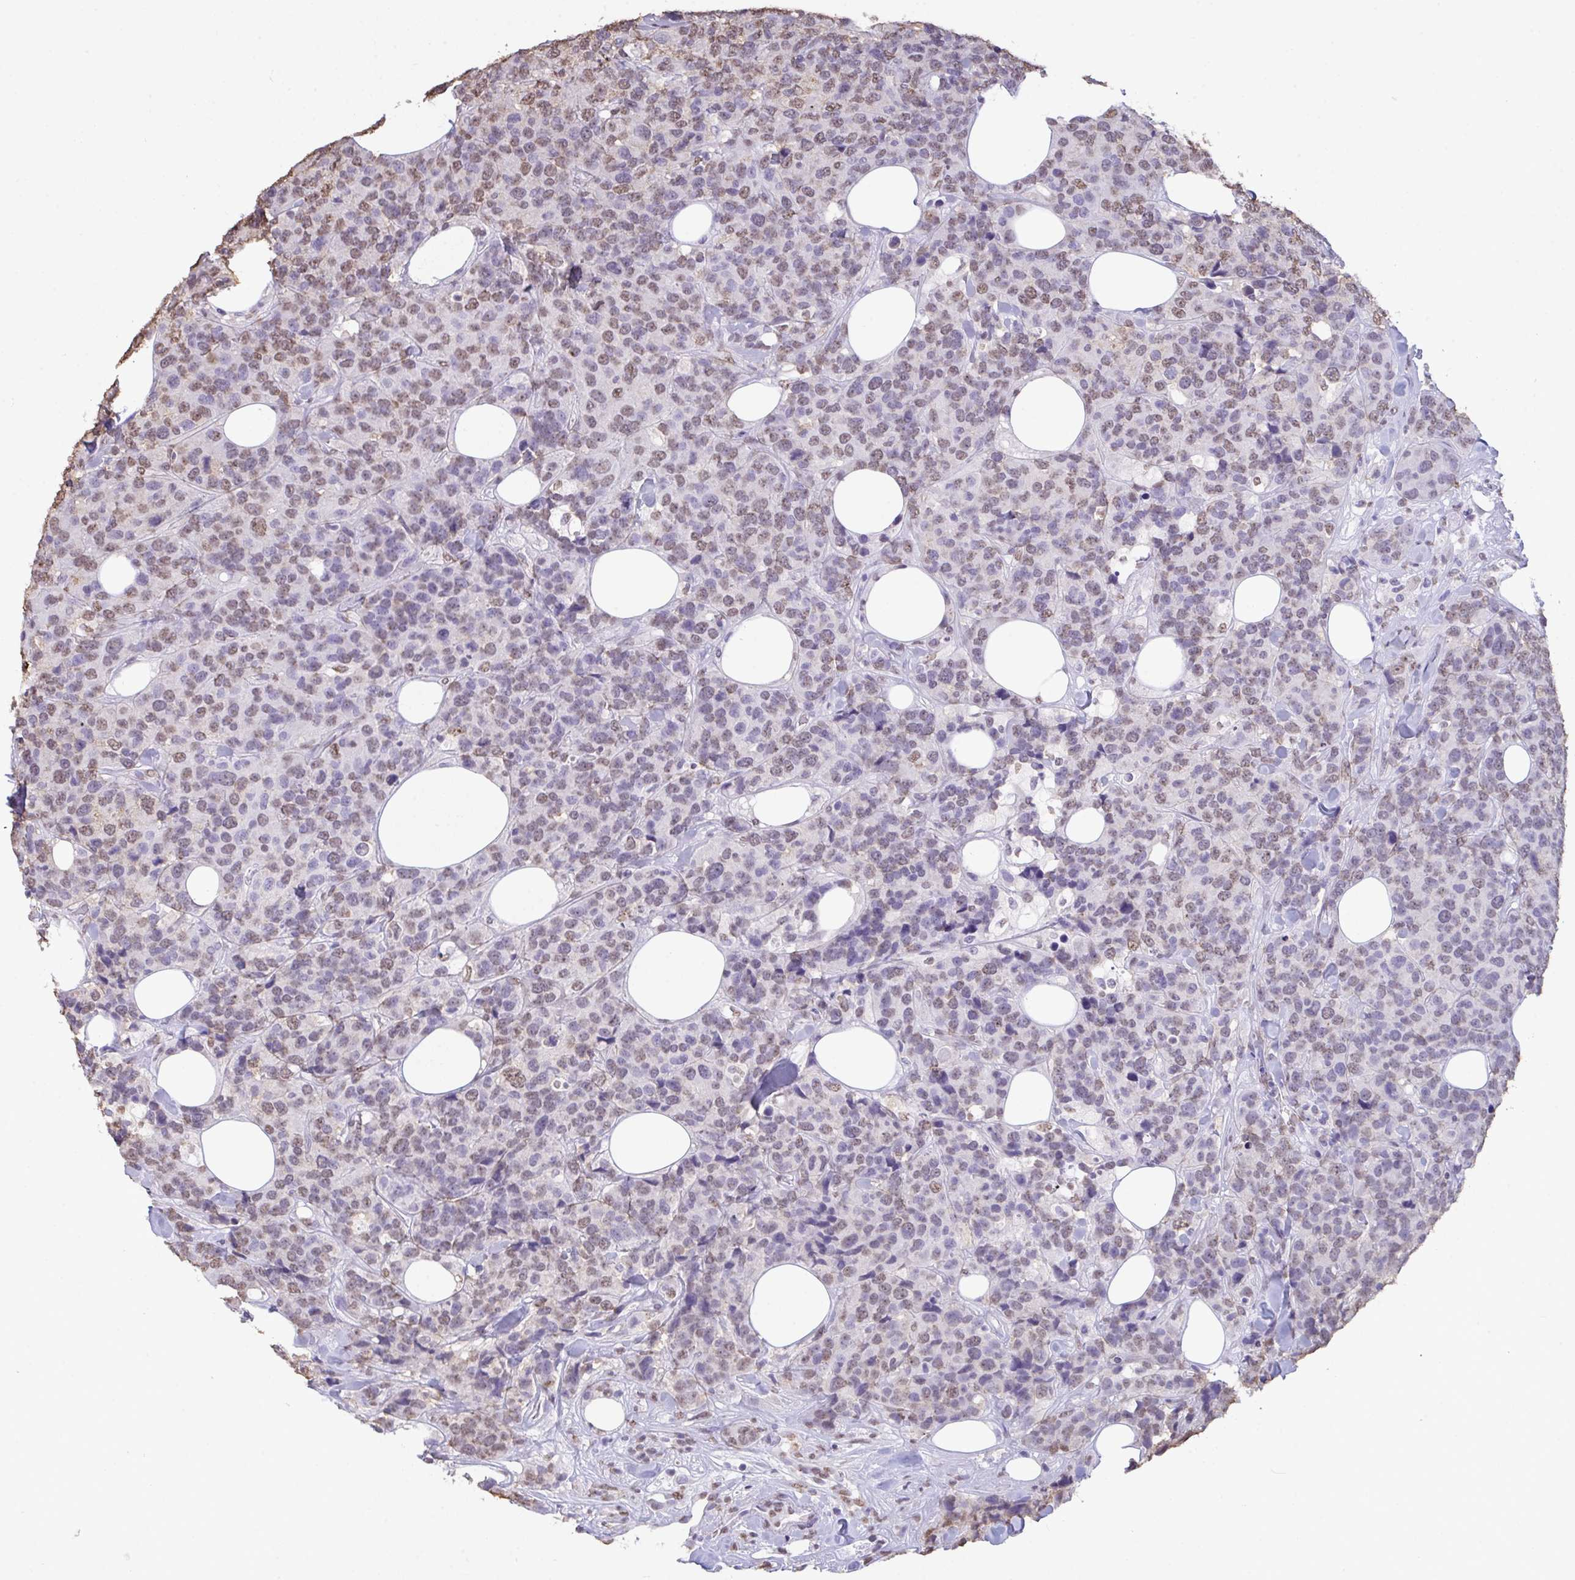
{"staining": {"intensity": "weak", "quantity": "25%-75%", "location": "nuclear"}, "tissue": "breast cancer", "cell_type": "Tumor cells", "image_type": "cancer", "snomed": [{"axis": "morphology", "description": "Lobular carcinoma"}, {"axis": "topography", "description": "Breast"}], "caption": "An immunohistochemistry (IHC) histopathology image of neoplastic tissue is shown. Protein staining in brown shows weak nuclear positivity in breast cancer (lobular carcinoma) within tumor cells.", "gene": "SEMA6B", "patient": {"sex": "female", "age": 59}}